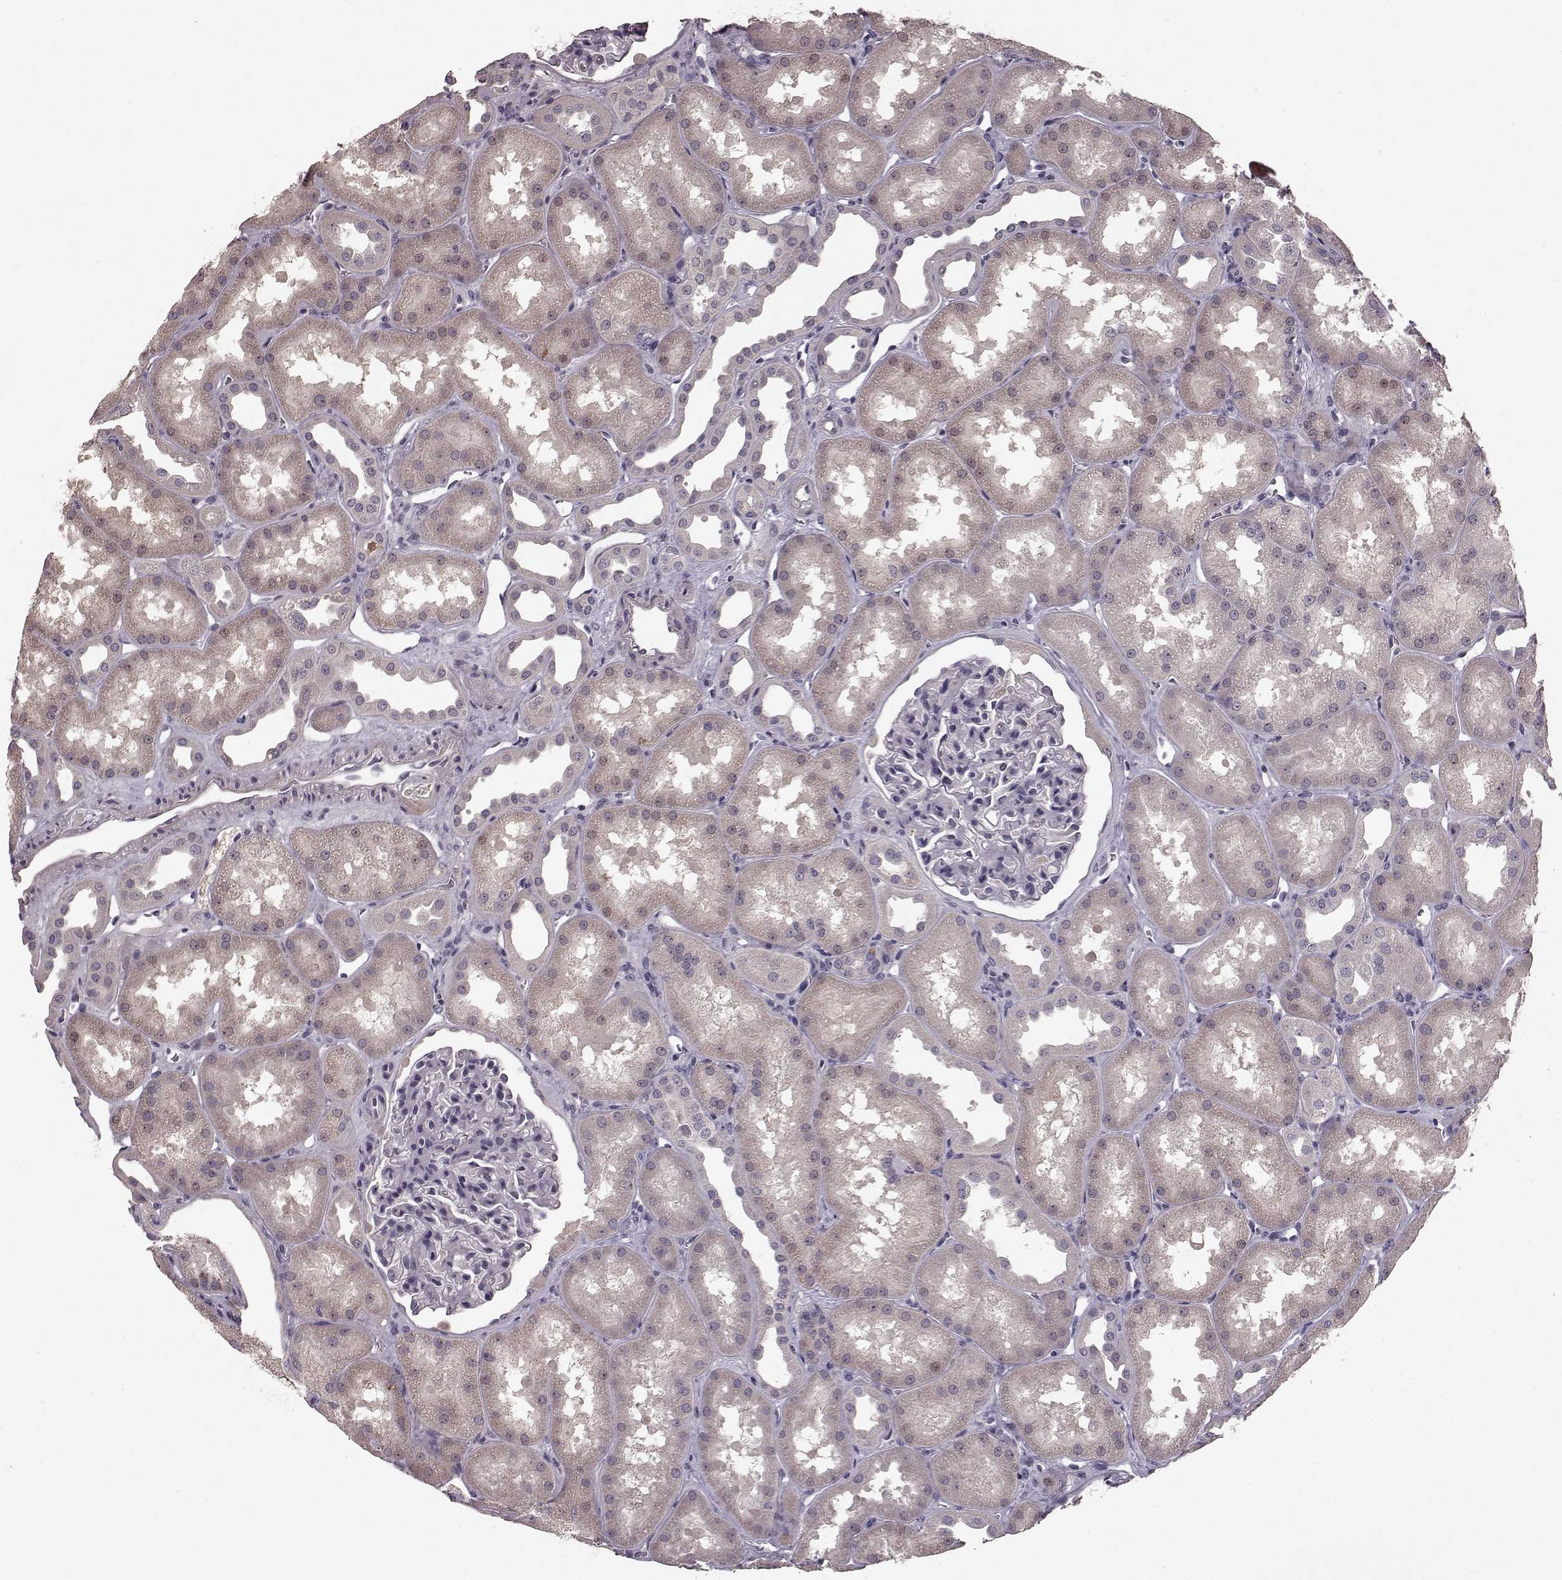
{"staining": {"intensity": "negative", "quantity": "none", "location": "none"}, "tissue": "kidney", "cell_type": "Cells in glomeruli", "image_type": "normal", "snomed": [{"axis": "morphology", "description": "Normal tissue, NOS"}, {"axis": "topography", "description": "Kidney"}], "caption": "Human kidney stained for a protein using immunohistochemistry (IHC) reveals no expression in cells in glomeruli.", "gene": "SLC22A18", "patient": {"sex": "male", "age": 61}}